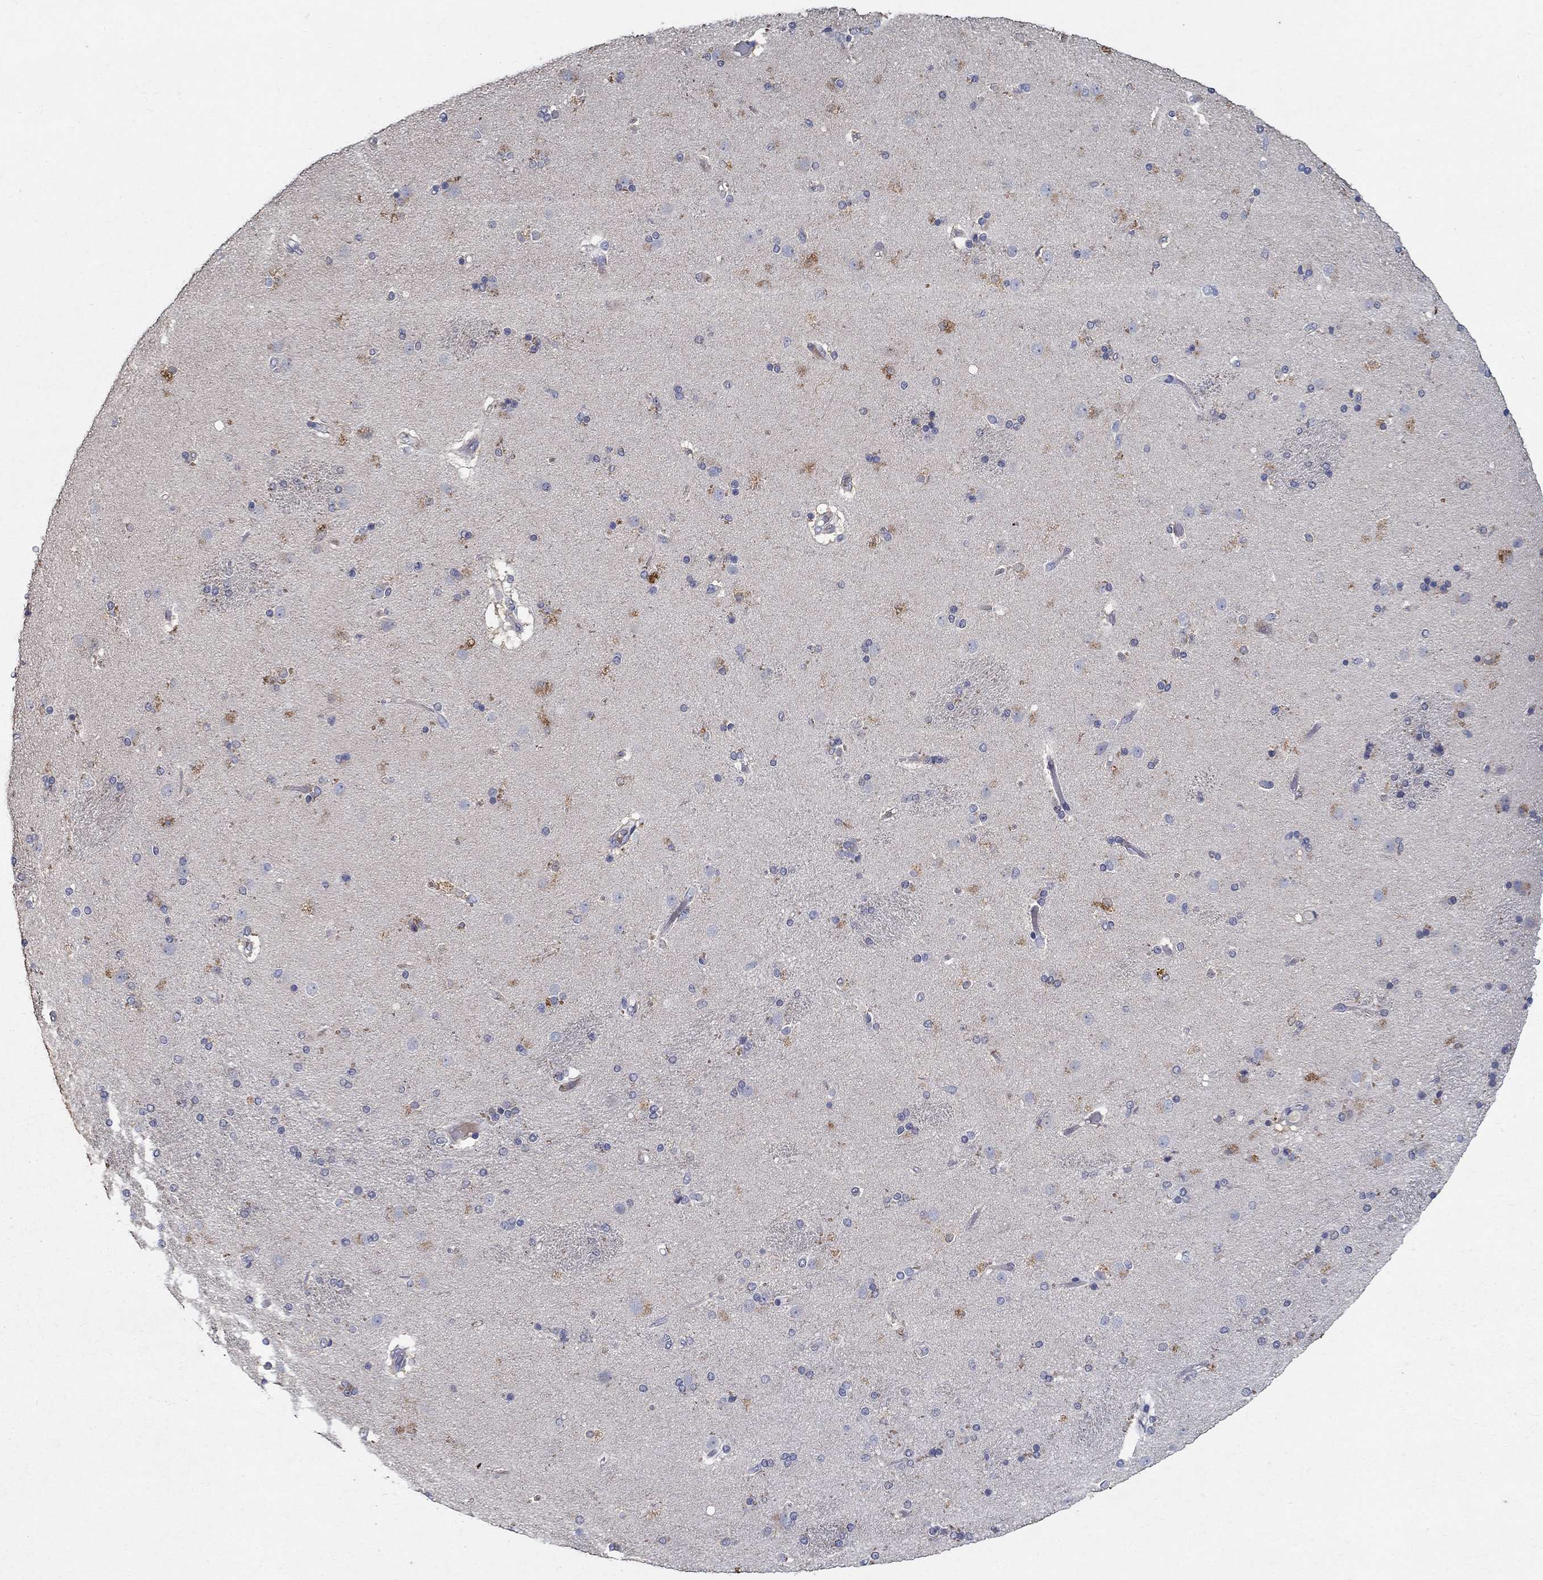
{"staining": {"intensity": "moderate", "quantity": "<25%", "location": "cytoplasmic/membranous"}, "tissue": "caudate", "cell_type": "Glial cells", "image_type": "normal", "snomed": [{"axis": "morphology", "description": "Normal tissue, NOS"}, {"axis": "topography", "description": "Lateral ventricle wall"}], "caption": "Immunohistochemistry (IHC) image of benign human caudate stained for a protein (brown), which displays low levels of moderate cytoplasmic/membranous expression in approximately <25% of glial cells.", "gene": "PROZ", "patient": {"sex": "female", "age": 71}}